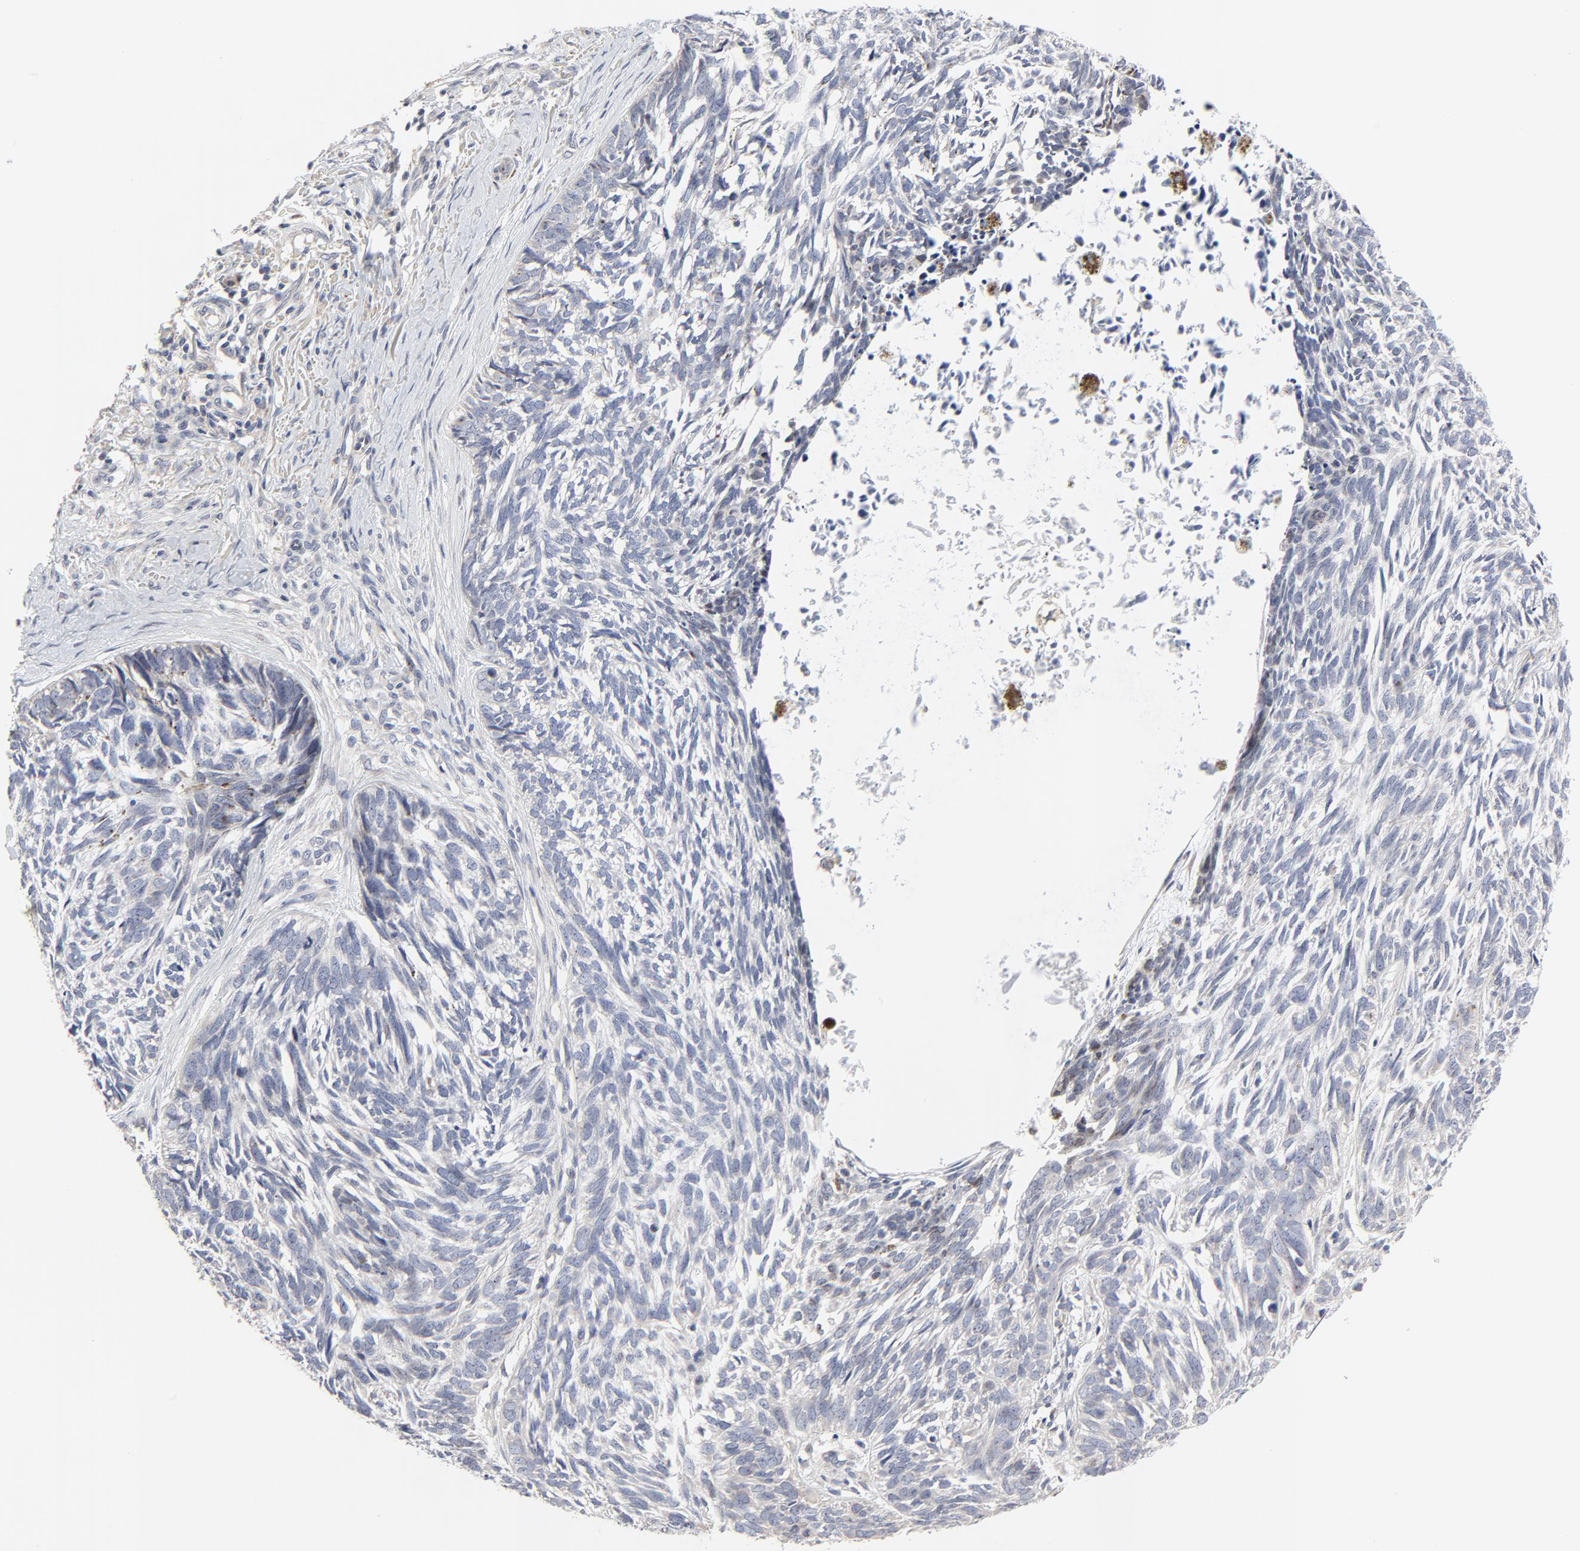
{"staining": {"intensity": "negative", "quantity": "none", "location": "none"}, "tissue": "skin cancer", "cell_type": "Tumor cells", "image_type": "cancer", "snomed": [{"axis": "morphology", "description": "Basal cell carcinoma"}, {"axis": "topography", "description": "Skin"}], "caption": "Tumor cells are negative for brown protein staining in skin cancer.", "gene": "NLGN3", "patient": {"sex": "male", "age": 63}}